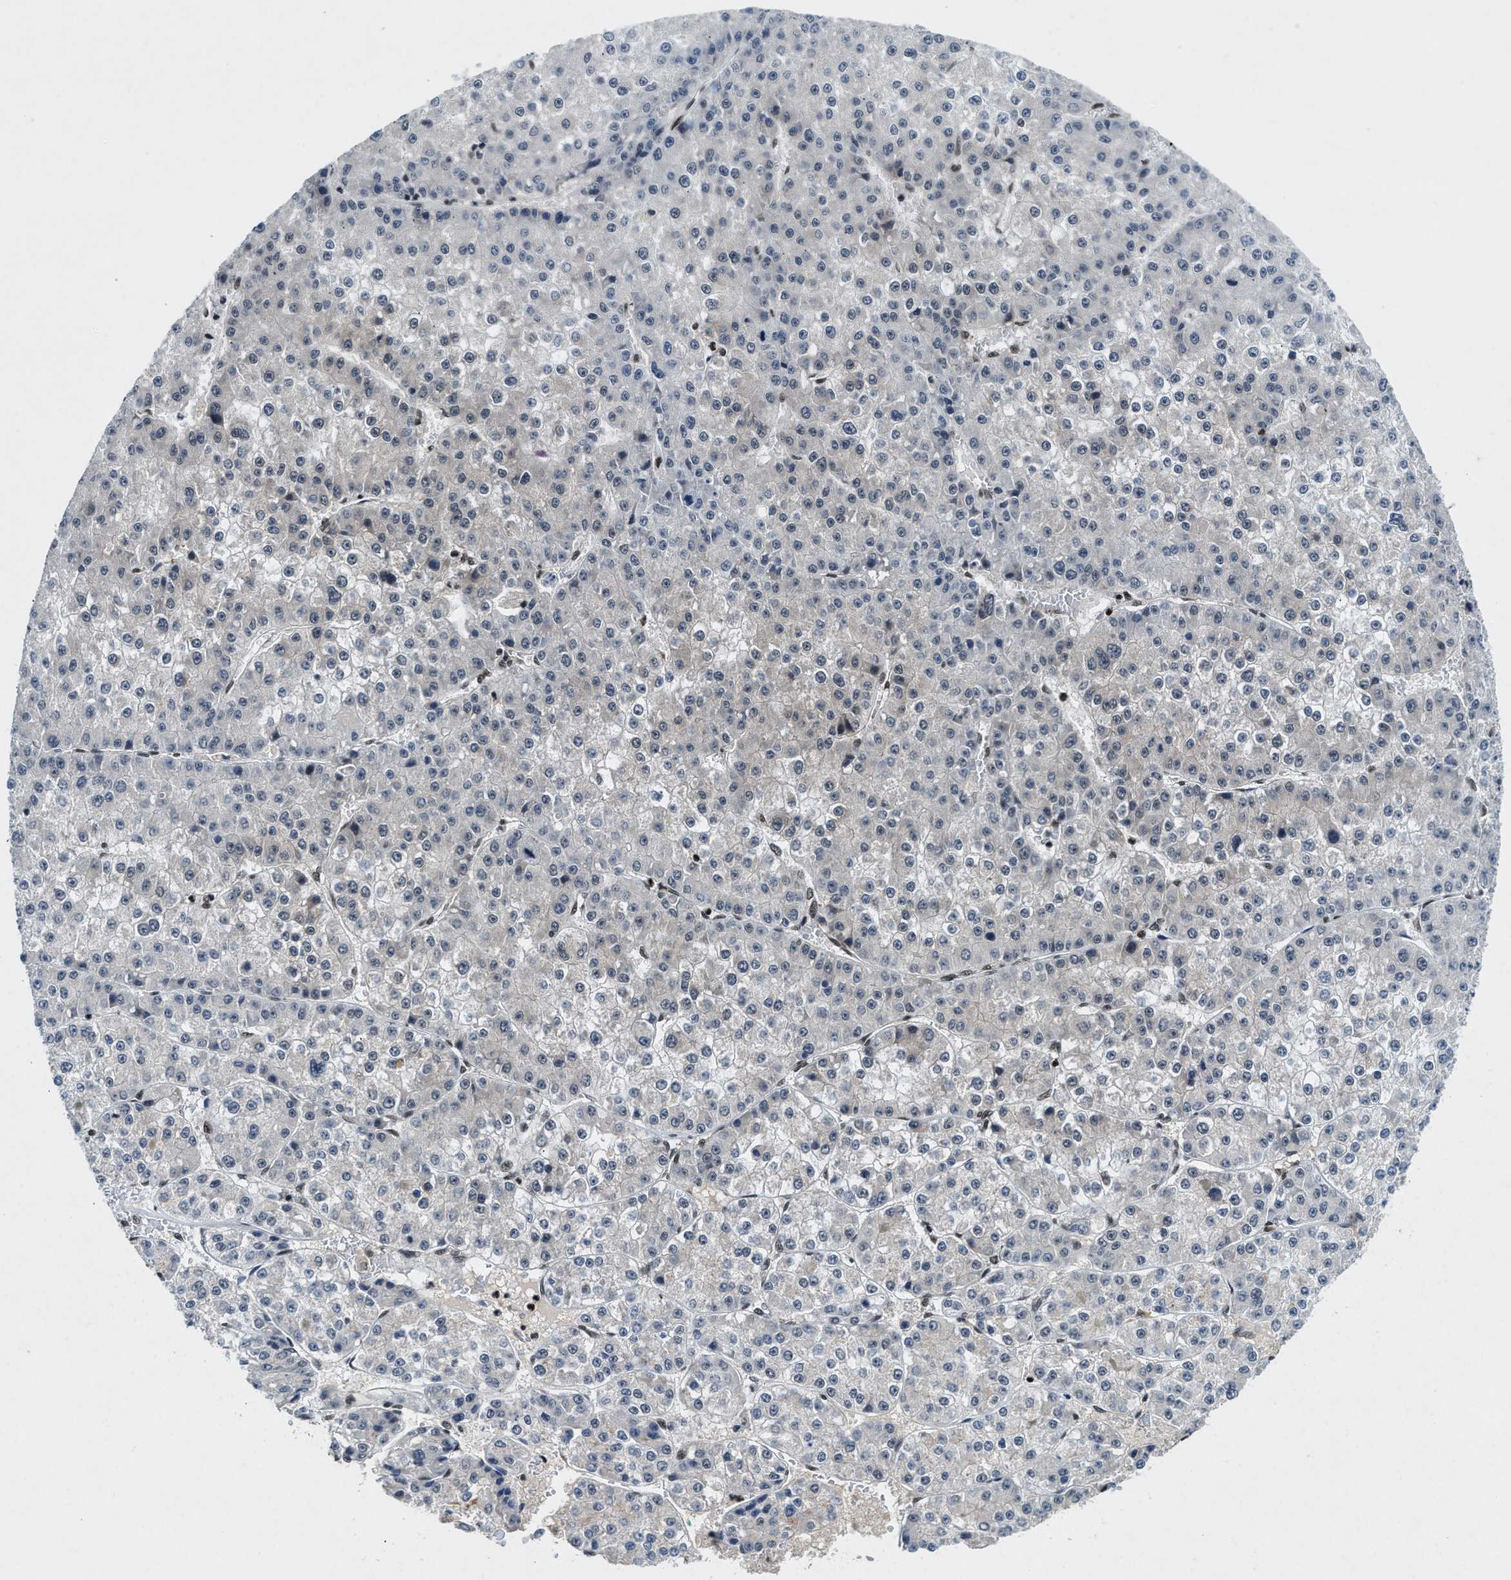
{"staining": {"intensity": "negative", "quantity": "none", "location": "none"}, "tissue": "liver cancer", "cell_type": "Tumor cells", "image_type": "cancer", "snomed": [{"axis": "morphology", "description": "Carcinoma, Hepatocellular, NOS"}, {"axis": "topography", "description": "Liver"}], "caption": "IHC of human hepatocellular carcinoma (liver) shows no expression in tumor cells.", "gene": "NCOA1", "patient": {"sex": "female", "age": 73}}